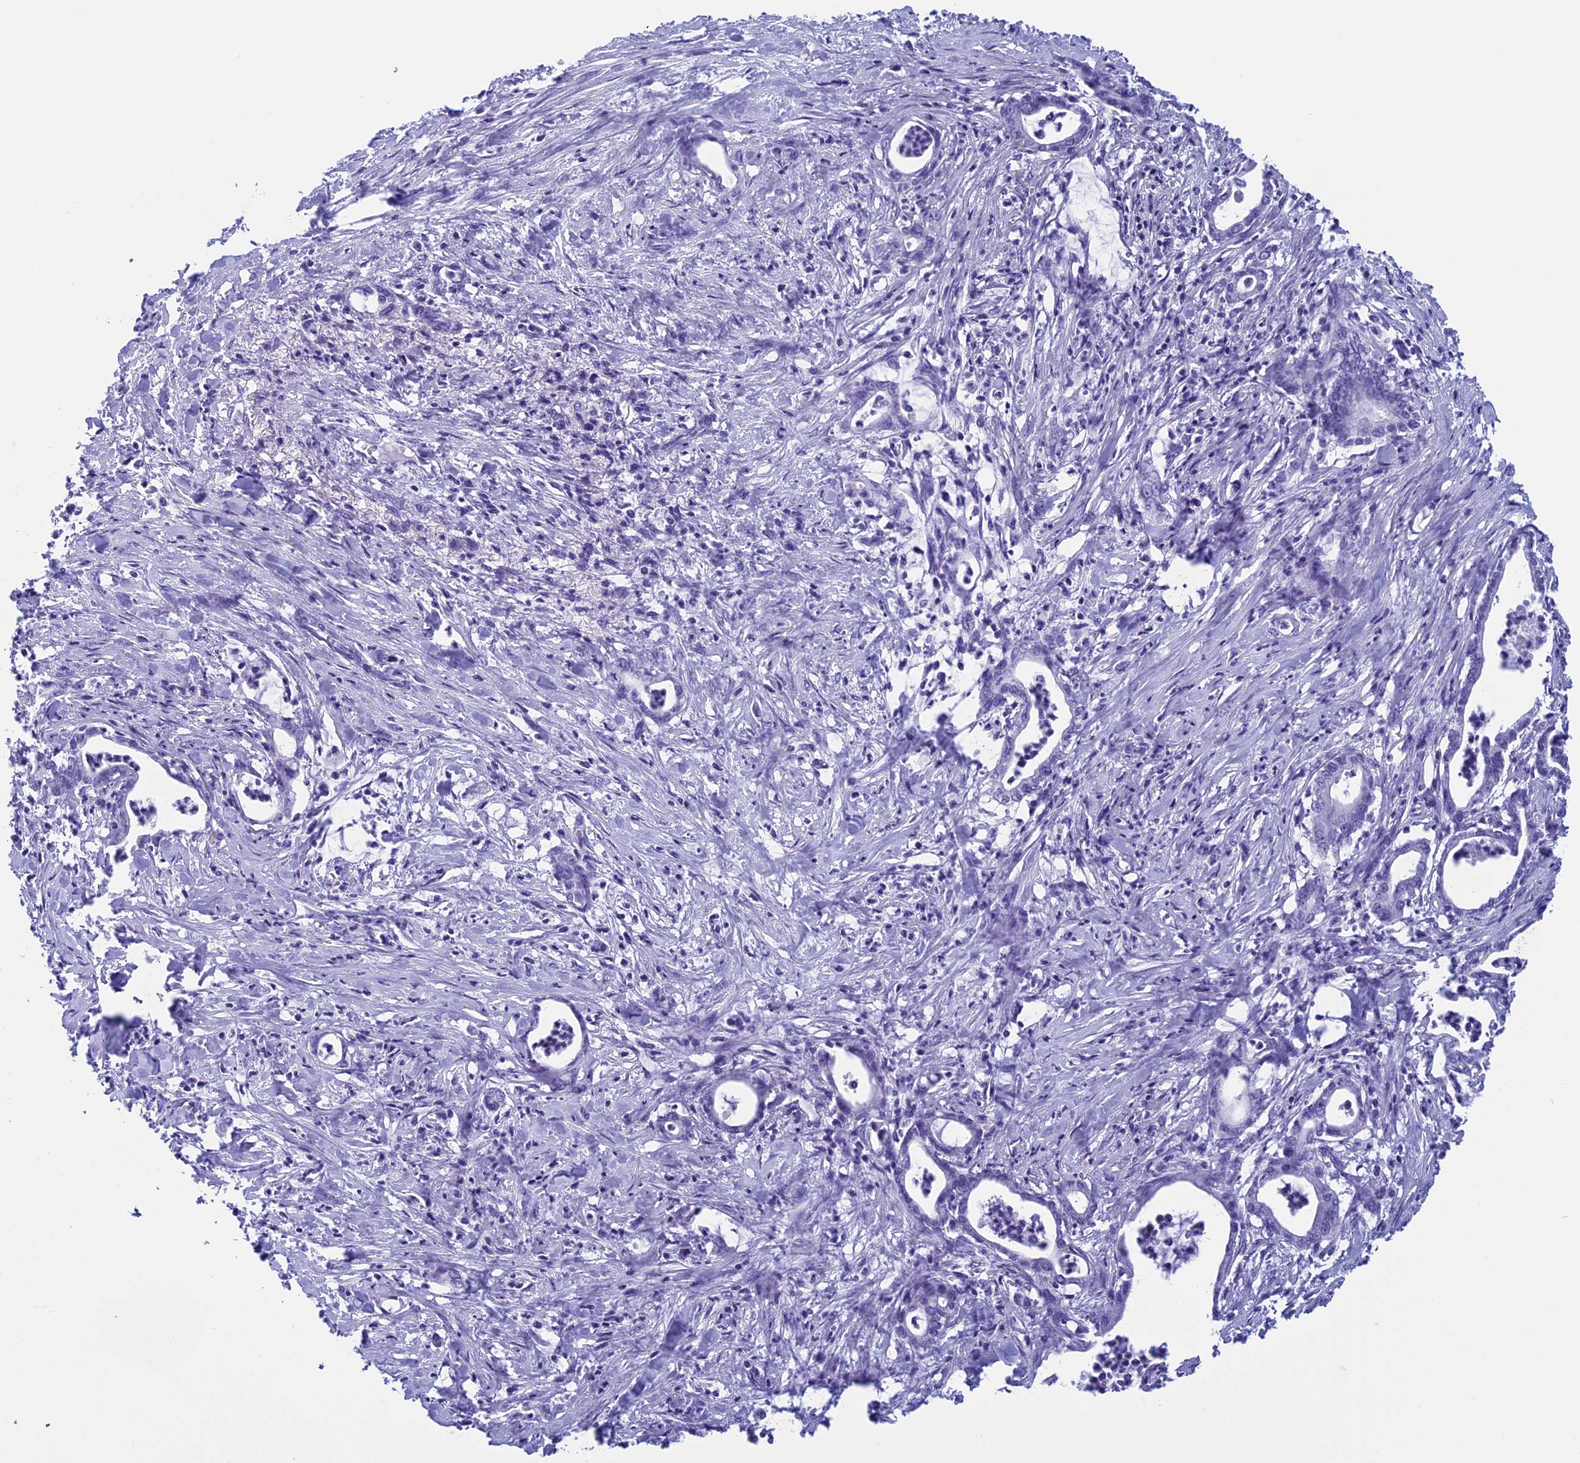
{"staining": {"intensity": "negative", "quantity": "none", "location": "none"}, "tissue": "pancreatic cancer", "cell_type": "Tumor cells", "image_type": "cancer", "snomed": [{"axis": "morphology", "description": "Adenocarcinoma, NOS"}, {"axis": "topography", "description": "Pancreas"}], "caption": "Tumor cells are negative for brown protein staining in pancreatic cancer.", "gene": "FAM169A", "patient": {"sex": "female", "age": 55}}